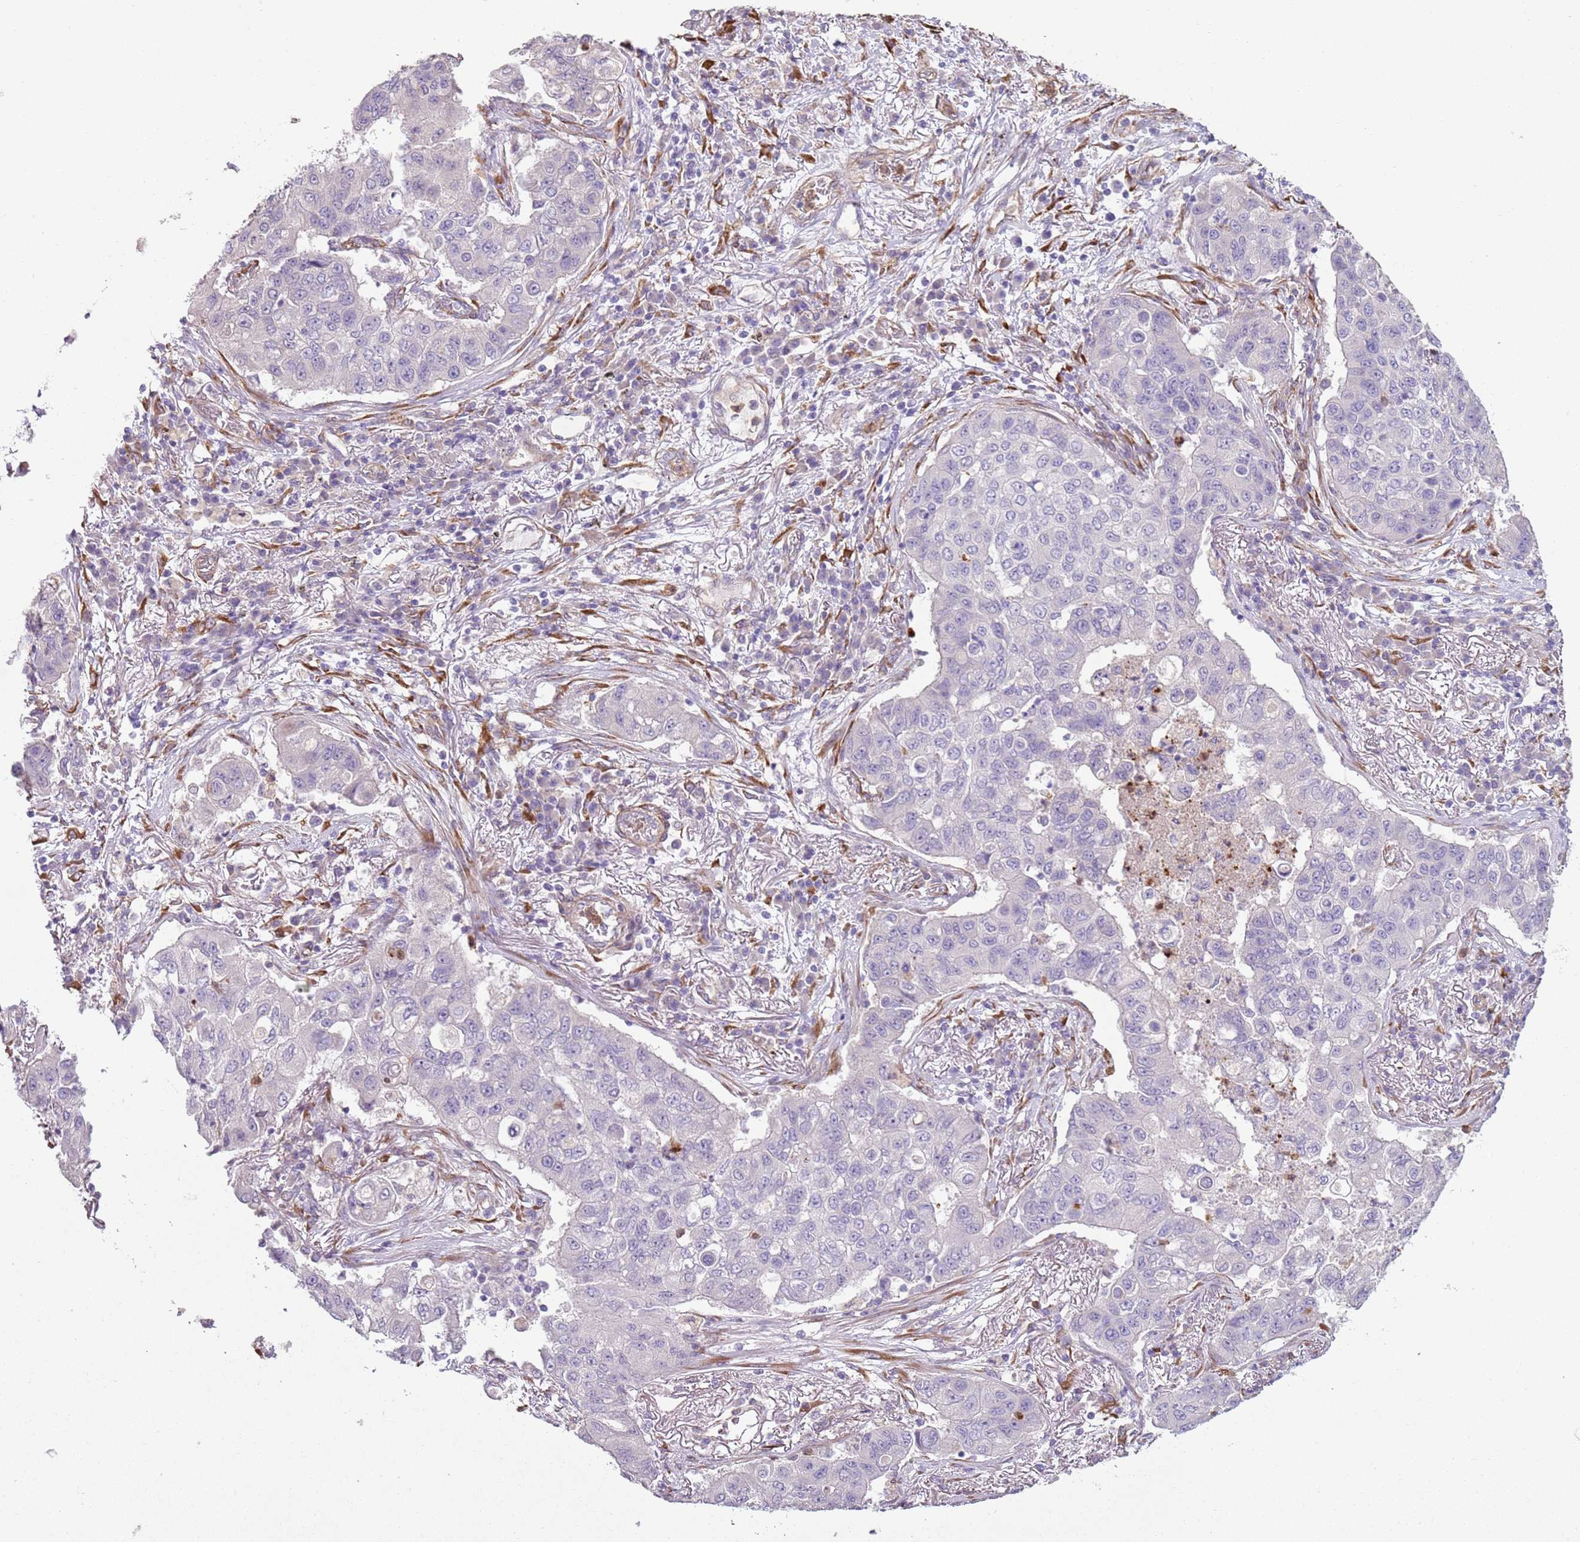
{"staining": {"intensity": "negative", "quantity": "none", "location": "none"}, "tissue": "lung cancer", "cell_type": "Tumor cells", "image_type": "cancer", "snomed": [{"axis": "morphology", "description": "Squamous cell carcinoma, NOS"}, {"axis": "topography", "description": "Lung"}], "caption": "Immunohistochemistry (IHC) micrograph of neoplastic tissue: human lung cancer stained with DAB displays no significant protein staining in tumor cells.", "gene": "PHLPP2", "patient": {"sex": "male", "age": 74}}